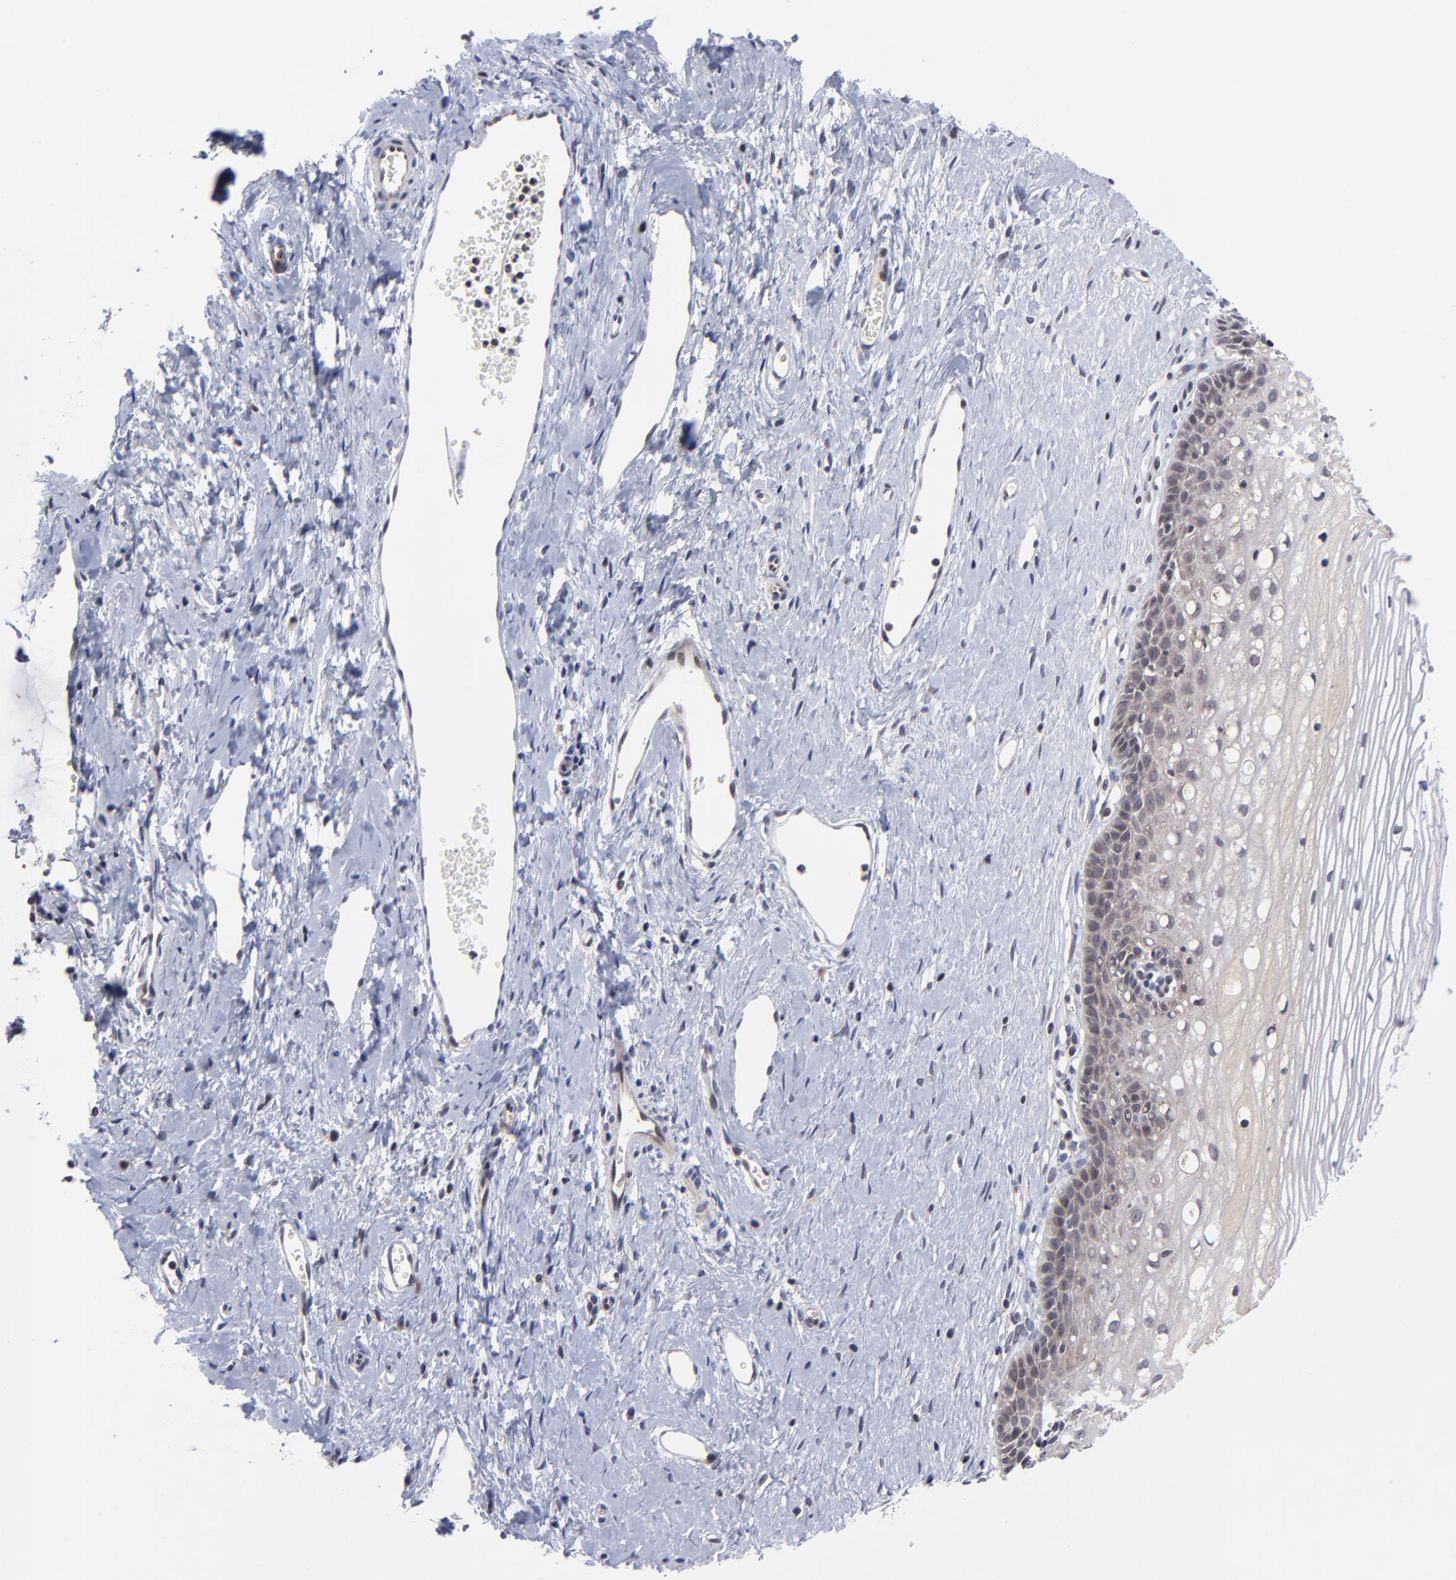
{"staining": {"intensity": "moderate", "quantity": ">75%", "location": "cytoplasmic/membranous"}, "tissue": "cervix", "cell_type": "Glandular cells", "image_type": "normal", "snomed": [{"axis": "morphology", "description": "Normal tissue, NOS"}, {"axis": "topography", "description": "Cervix"}], "caption": "Immunohistochemical staining of unremarkable cervix reveals >75% levels of moderate cytoplasmic/membranous protein positivity in approximately >75% of glandular cells.", "gene": "UBE2L6", "patient": {"sex": "female", "age": 40}}